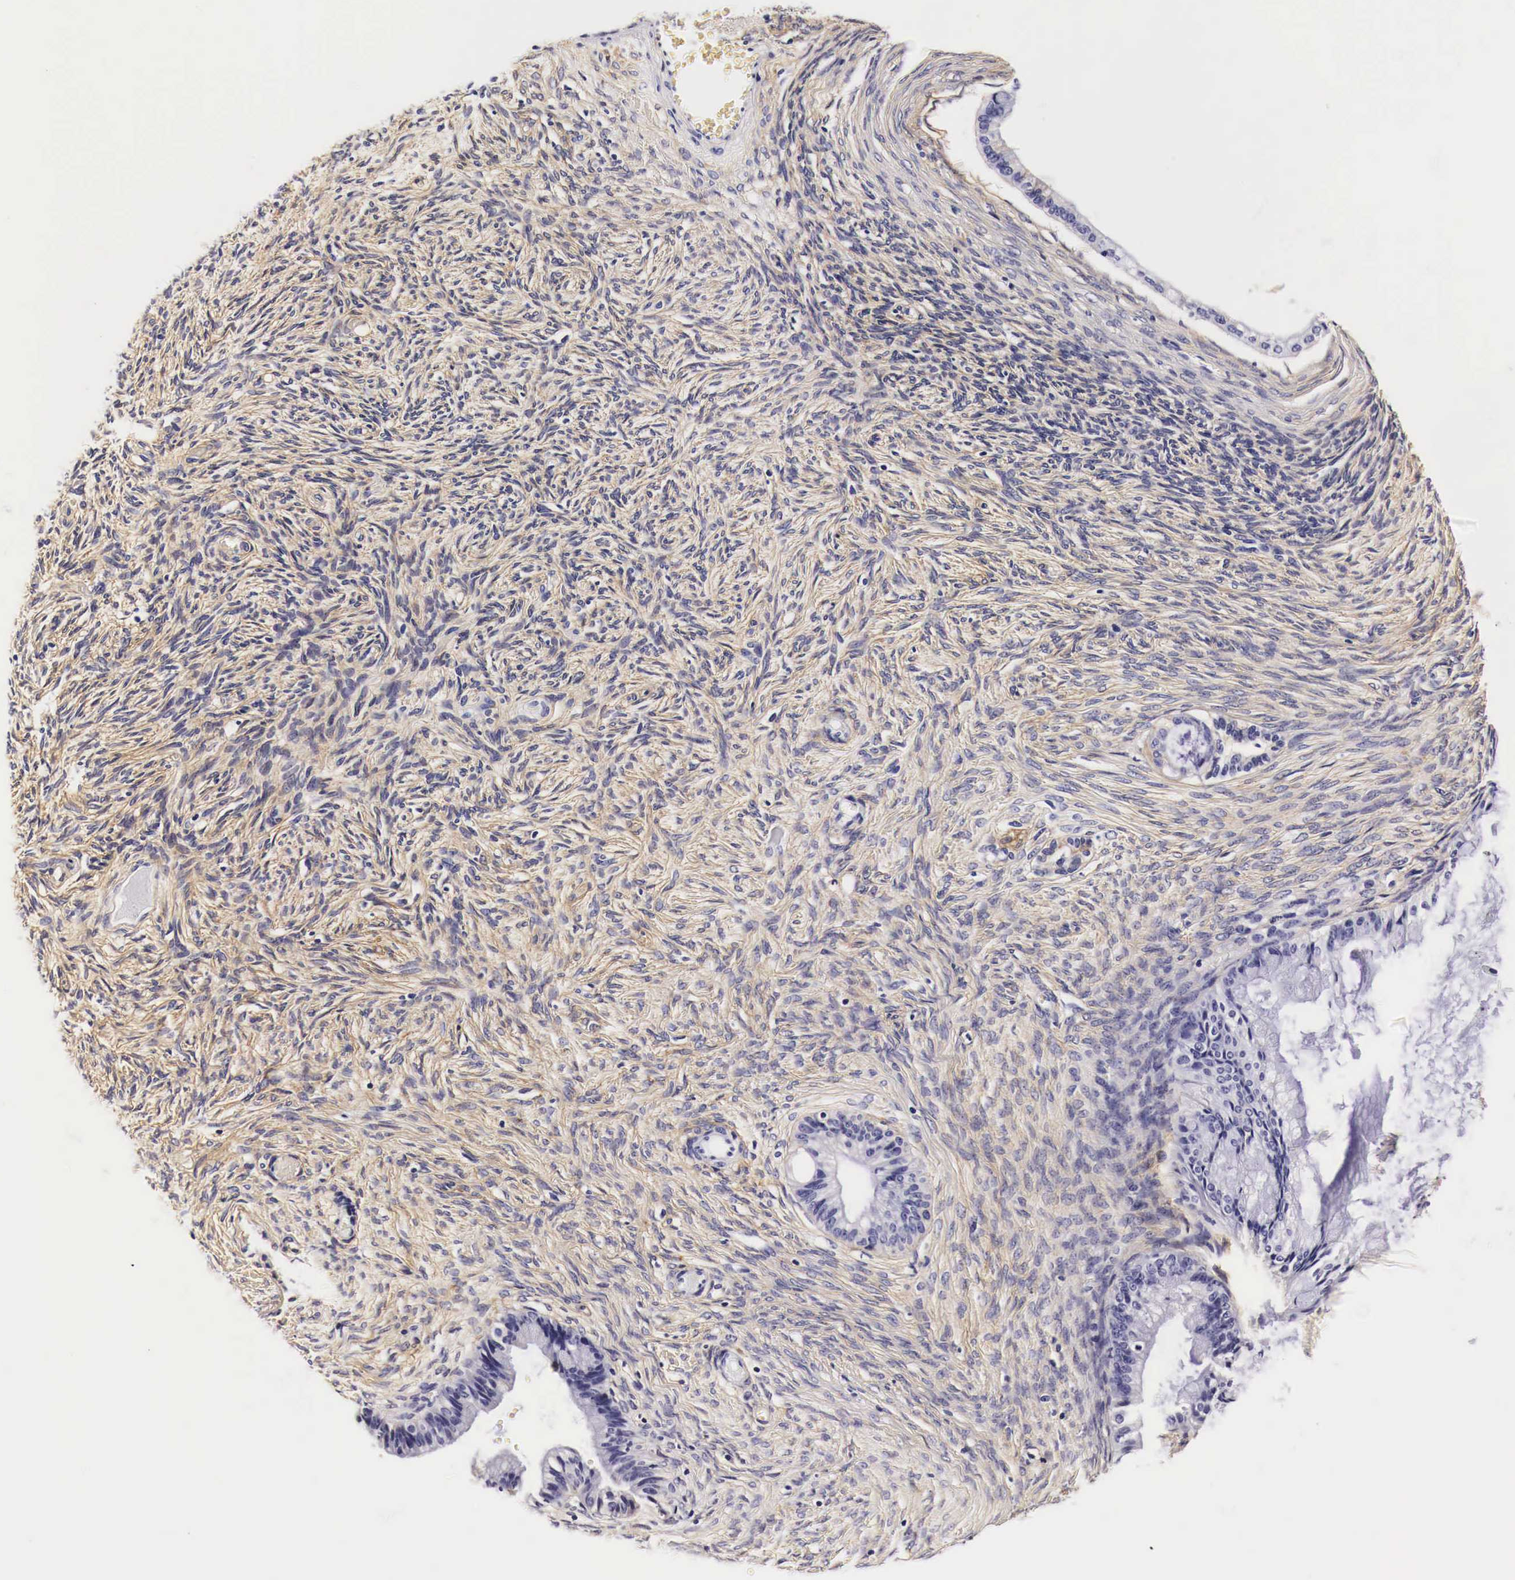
{"staining": {"intensity": "negative", "quantity": "none", "location": "none"}, "tissue": "ovarian cancer", "cell_type": "Tumor cells", "image_type": "cancer", "snomed": [{"axis": "morphology", "description": "Cystadenocarcinoma, mucinous, NOS"}, {"axis": "topography", "description": "Ovary"}], "caption": "Immunohistochemical staining of human ovarian cancer (mucinous cystadenocarcinoma) displays no significant expression in tumor cells. (DAB immunohistochemistry, high magnification).", "gene": "EGFR", "patient": {"sex": "female", "age": 57}}